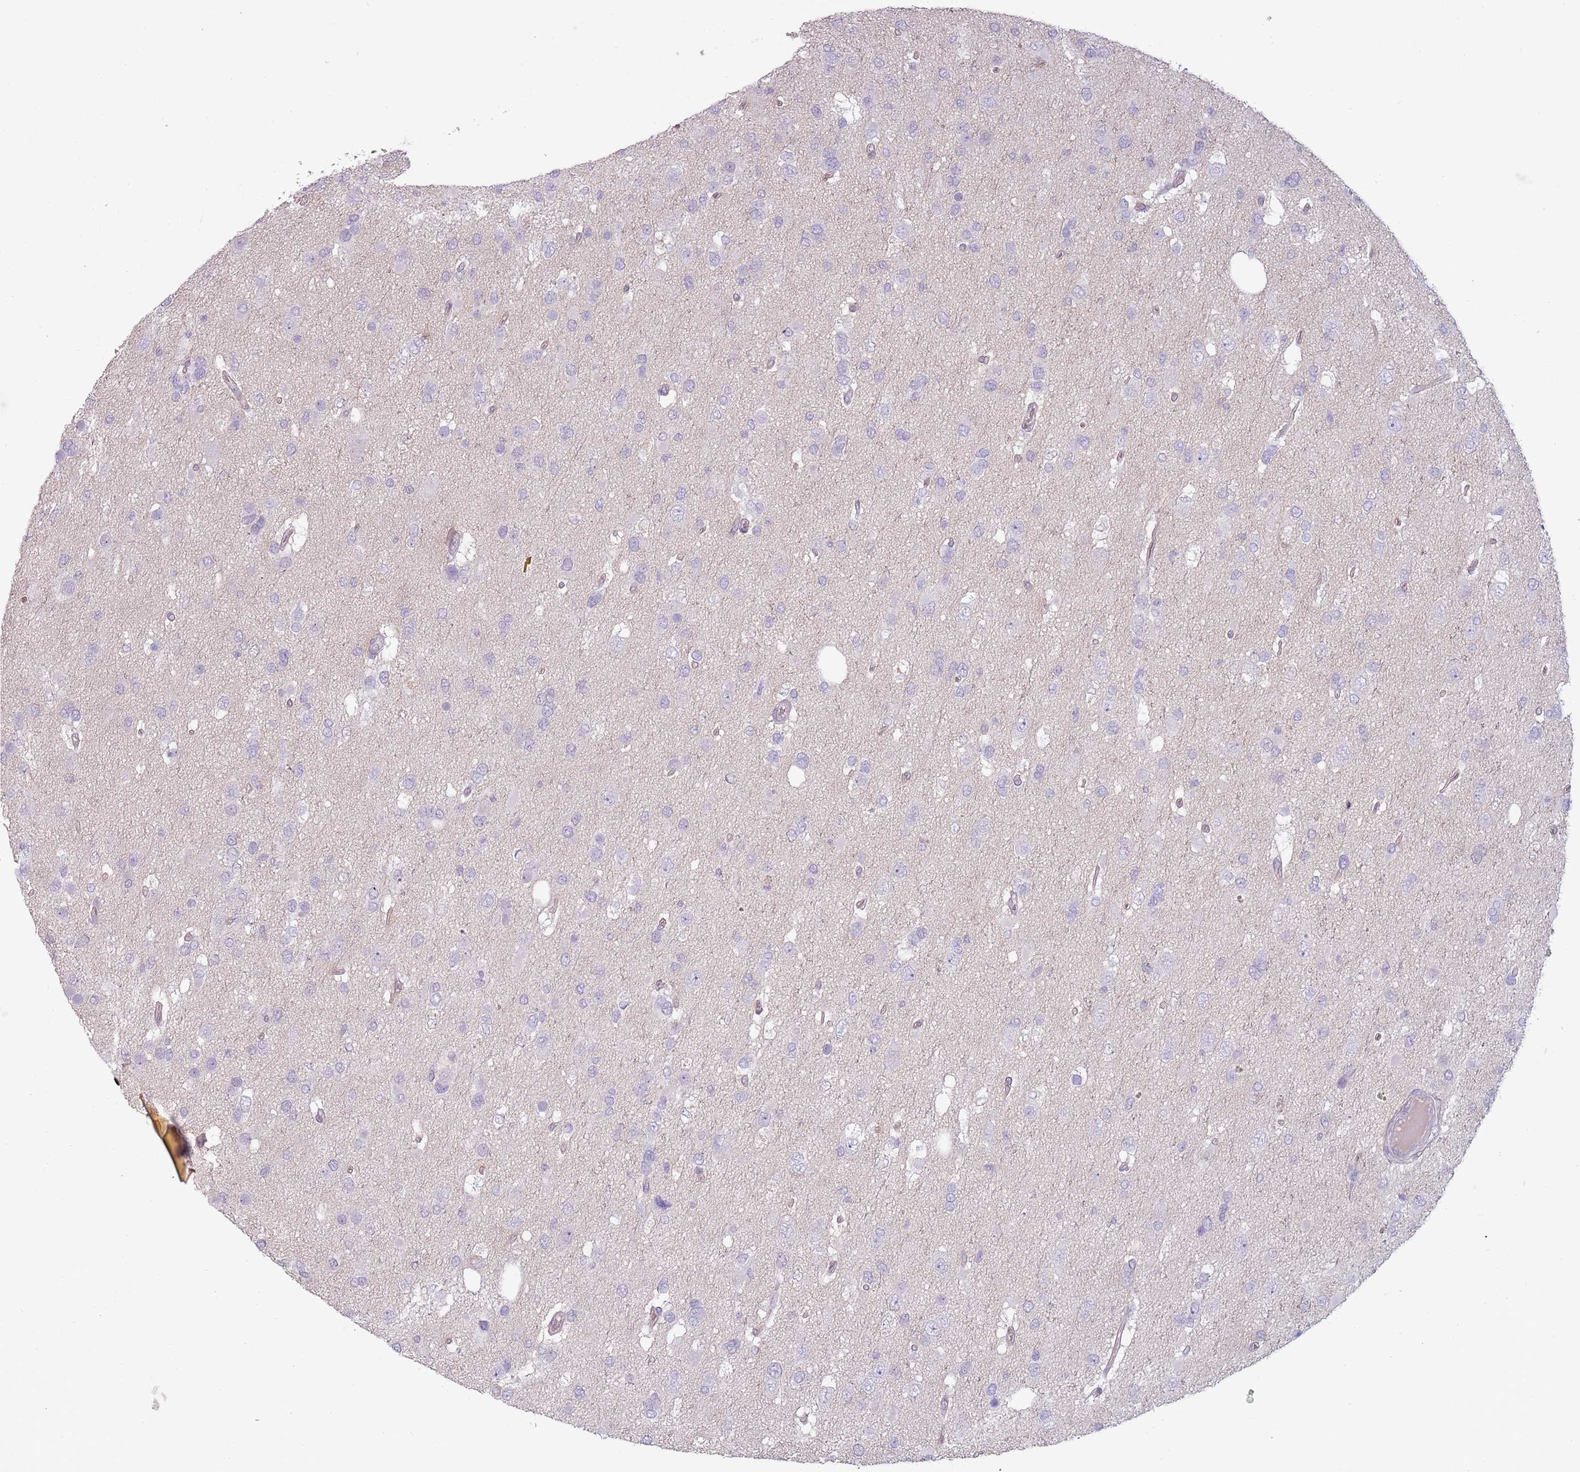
{"staining": {"intensity": "negative", "quantity": "none", "location": "none"}, "tissue": "glioma", "cell_type": "Tumor cells", "image_type": "cancer", "snomed": [{"axis": "morphology", "description": "Glioma, malignant, High grade"}, {"axis": "topography", "description": "Brain"}], "caption": "Micrograph shows no protein positivity in tumor cells of malignant glioma (high-grade) tissue. (DAB (3,3'-diaminobenzidine) immunohistochemistry, high magnification).", "gene": "RFX2", "patient": {"sex": "male", "age": 53}}